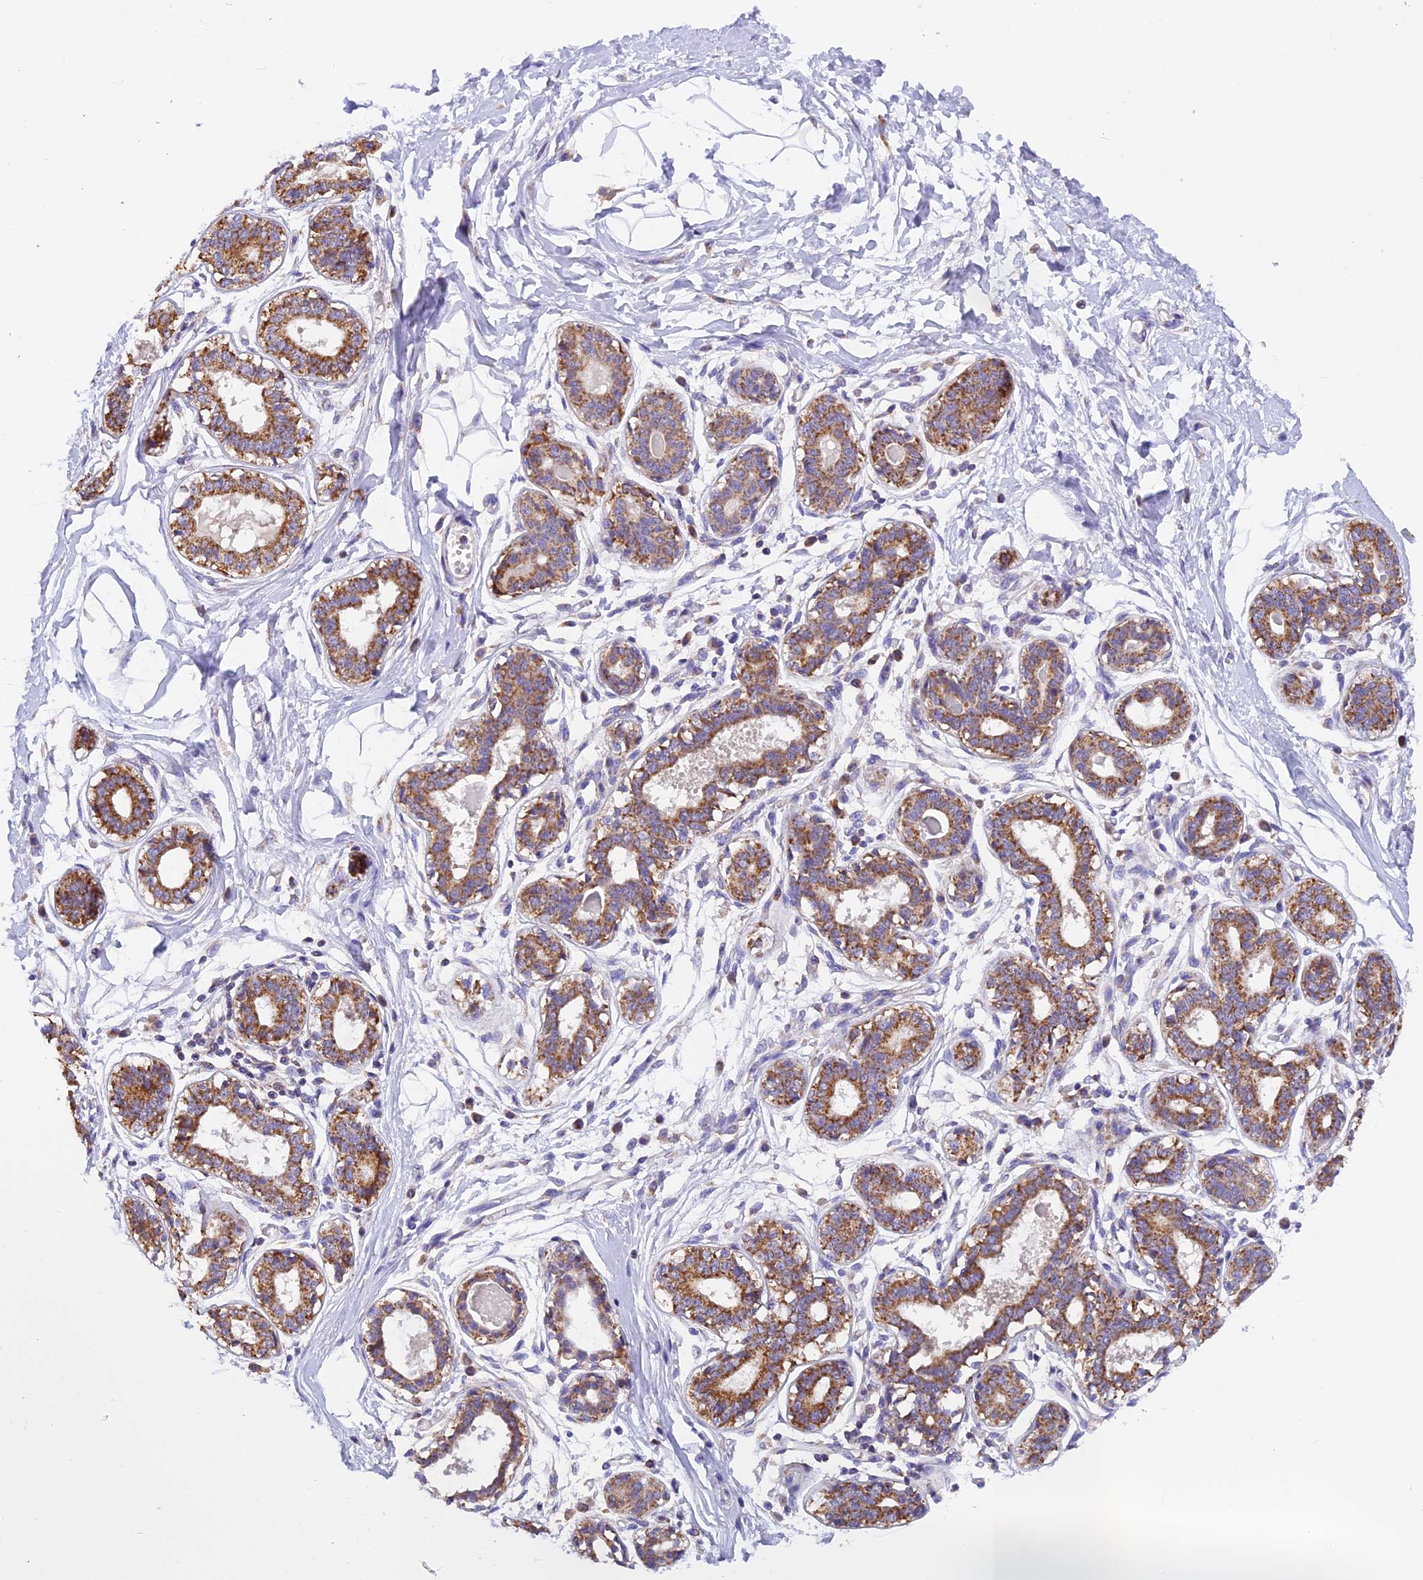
{"staining": {"intensity": "negative", "quantity": "none", "location": "none"}, "tissue": "breast", "cell_type": "Adipocytes", "image_type": "normal", "snomed": [{"axis": "morphology", "description": "Normal tissue, NOS"}, {"axis": "topography", "description": "Breast"}], "caption": "Adipocytes are negative for protein expression in unremarkable human breast. (DAB (3,3'-diaminobenzidine) immunohistochemistry visualized using brightfield microscopy, high magnification).", "gene": "MGME1", "patient": {"sex": "female", "age": 45}}